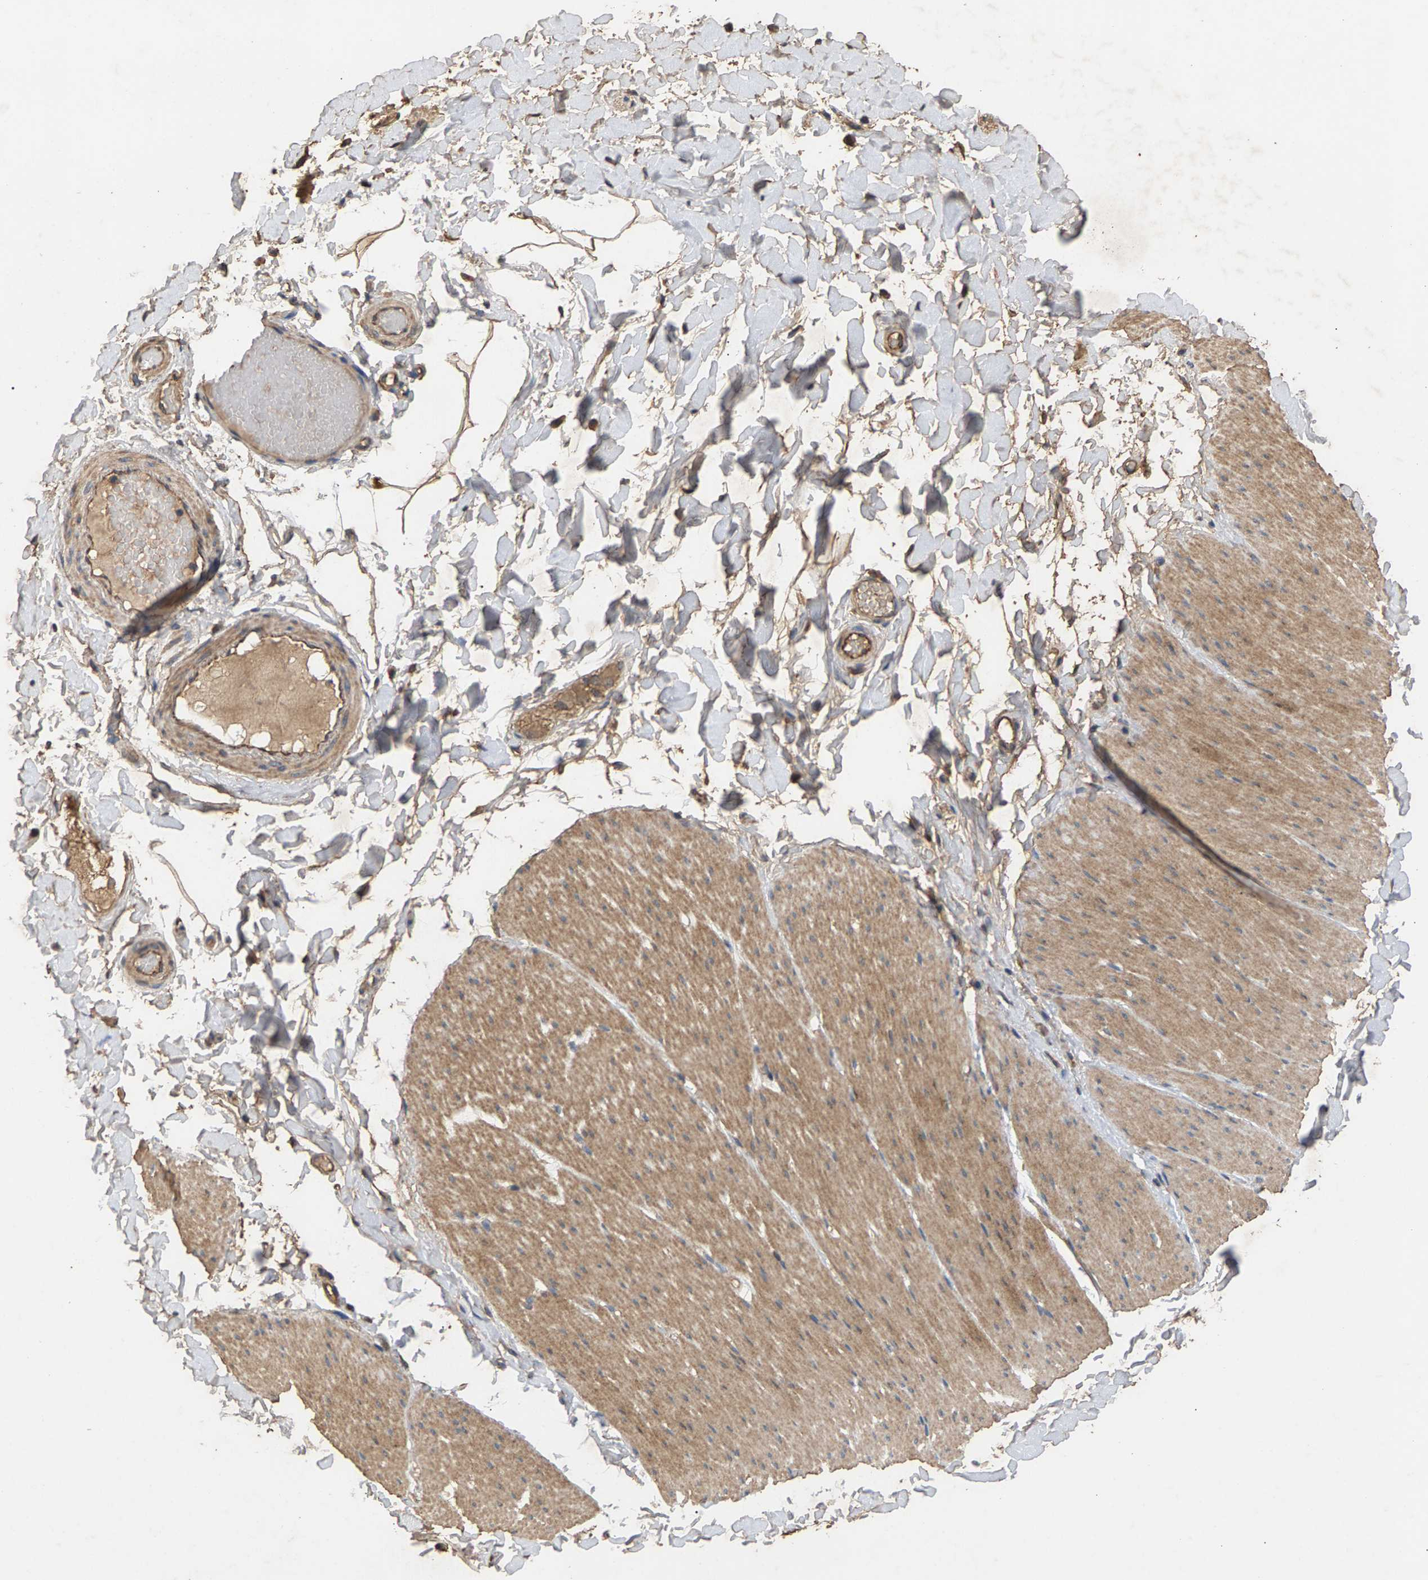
{"staining": {"intensity": "moderate", "quantity": "25%-75%", "location": "cytoplasmic/membranous"}, "tissue": "smooth muscle", "cell_type": "Smooth muscle cells", "image_type": "normal", "snomed": [{"axis": "morphology", "description": "Normal tissue, NOS"}, {"axis": "topography", "description": "Smooth muscle"}, {"axis": "topography", "description": "Colon"}], "caption": "Approximately 25%-75% of smooth muscle cells in normal smooth muscle demonstrate moderate cytoplasmic/membranous protein expression as visualized by brown immunohistochemical staining.", "gene": "HTRA3", "patient": {"sex": "male", "age": 67}}